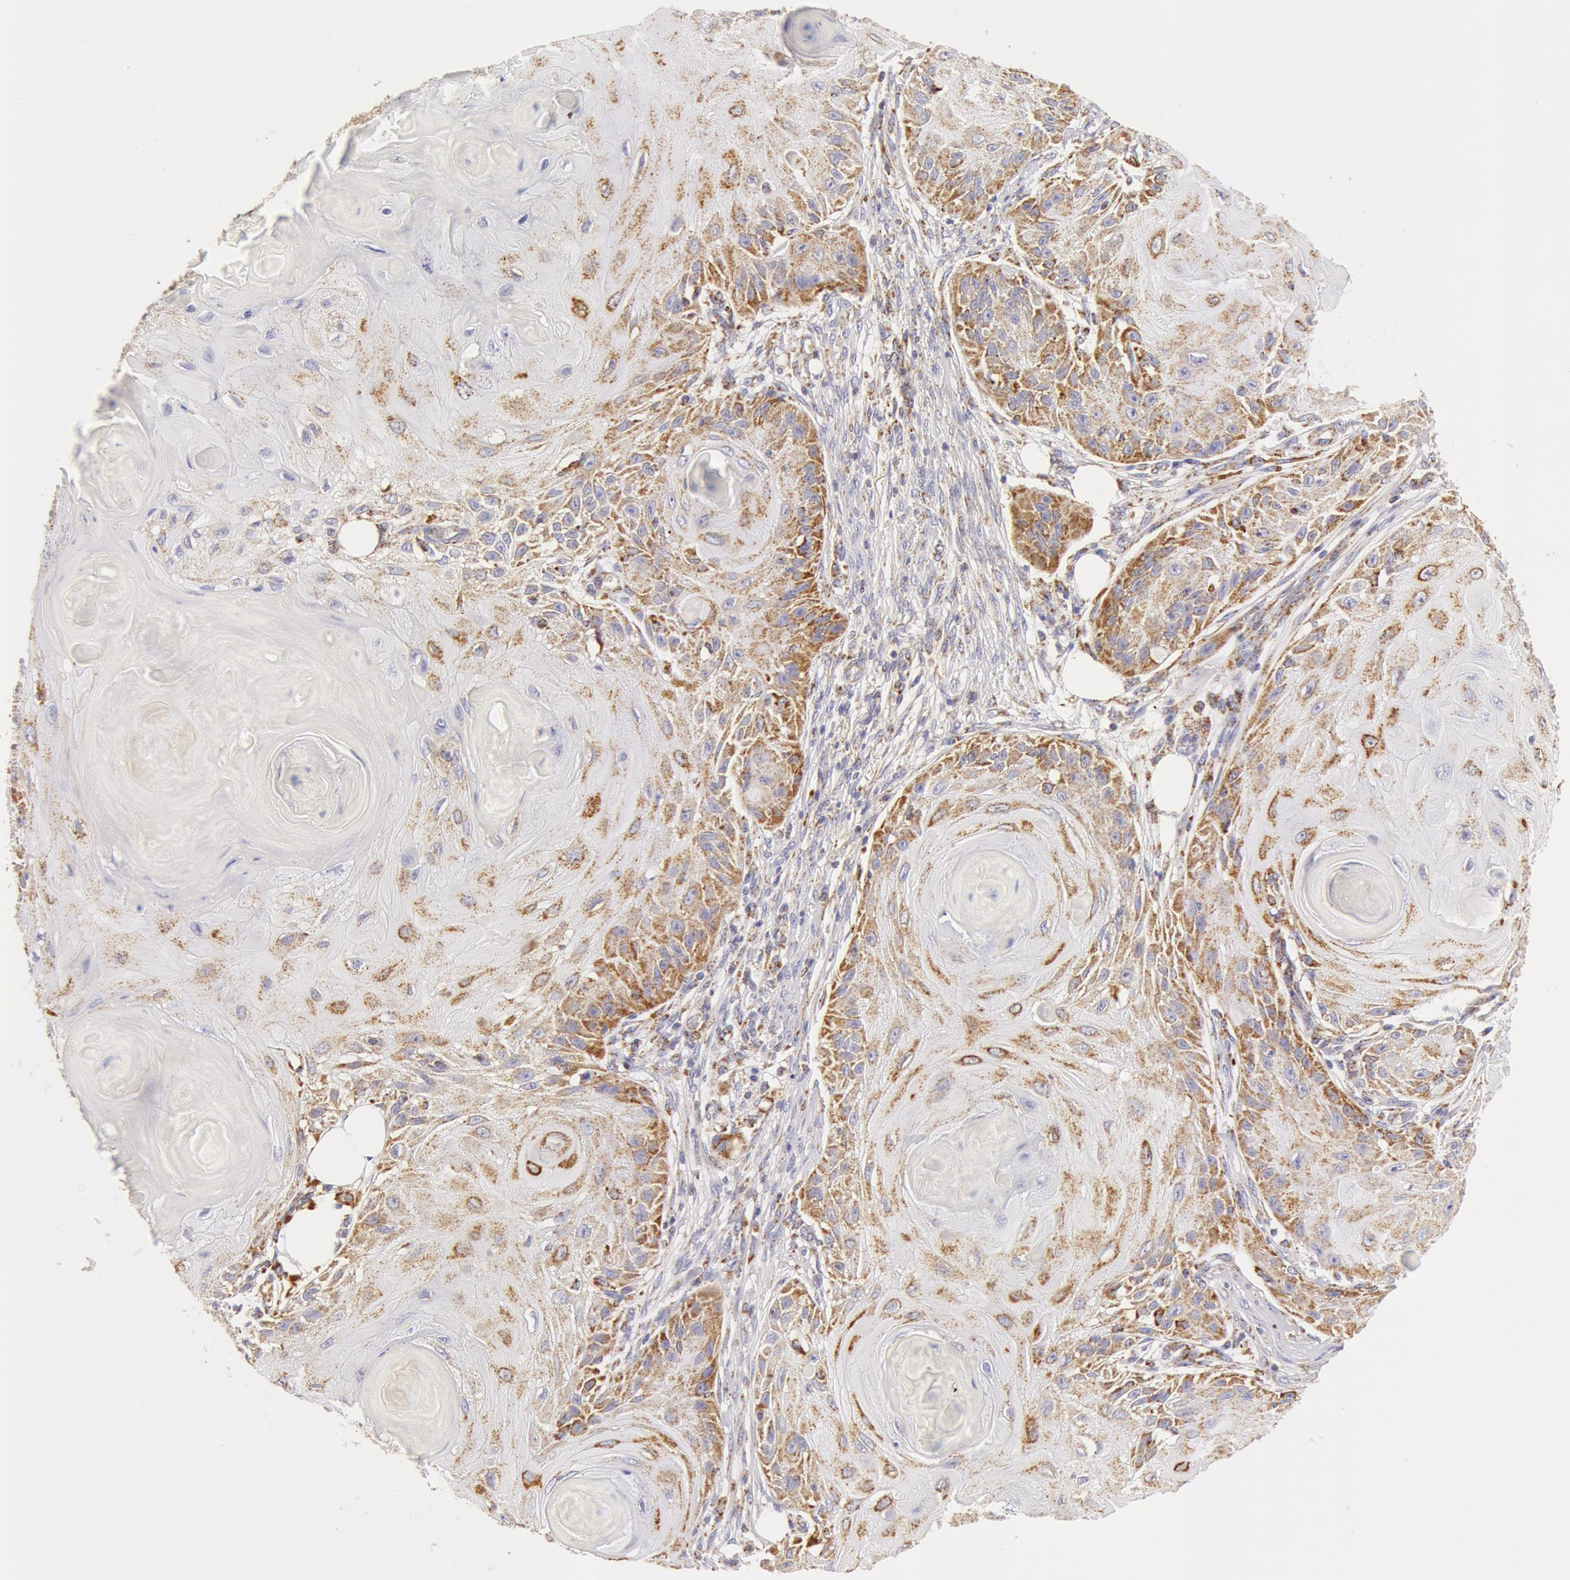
{"staining": {"intensity": "moderate", "quantity": "25%-75%", "location": "cytoplasmic/membranous"}, "tissue": "skin cancer", "cell_type": "Tumor cells", "image_type": "cancer", "snomed": [{"axis": "morphology", "description": "Squamous cell carcinoma, NOS"}, {"axis": "topography", "description": "Skin"}], "caption": "IHC micrograph of neoplastic tissue: human skin squamous cell carcinoma stained using IHC demonstrates medium levels of moderate protein expression localized specifically in the cytoplasmic/membranous of tumor cells, appearing as a cytoplasmic/membranous brown color.", "gene": "ATP5F1B", "patient": {"sex": "female", "age": 88}}